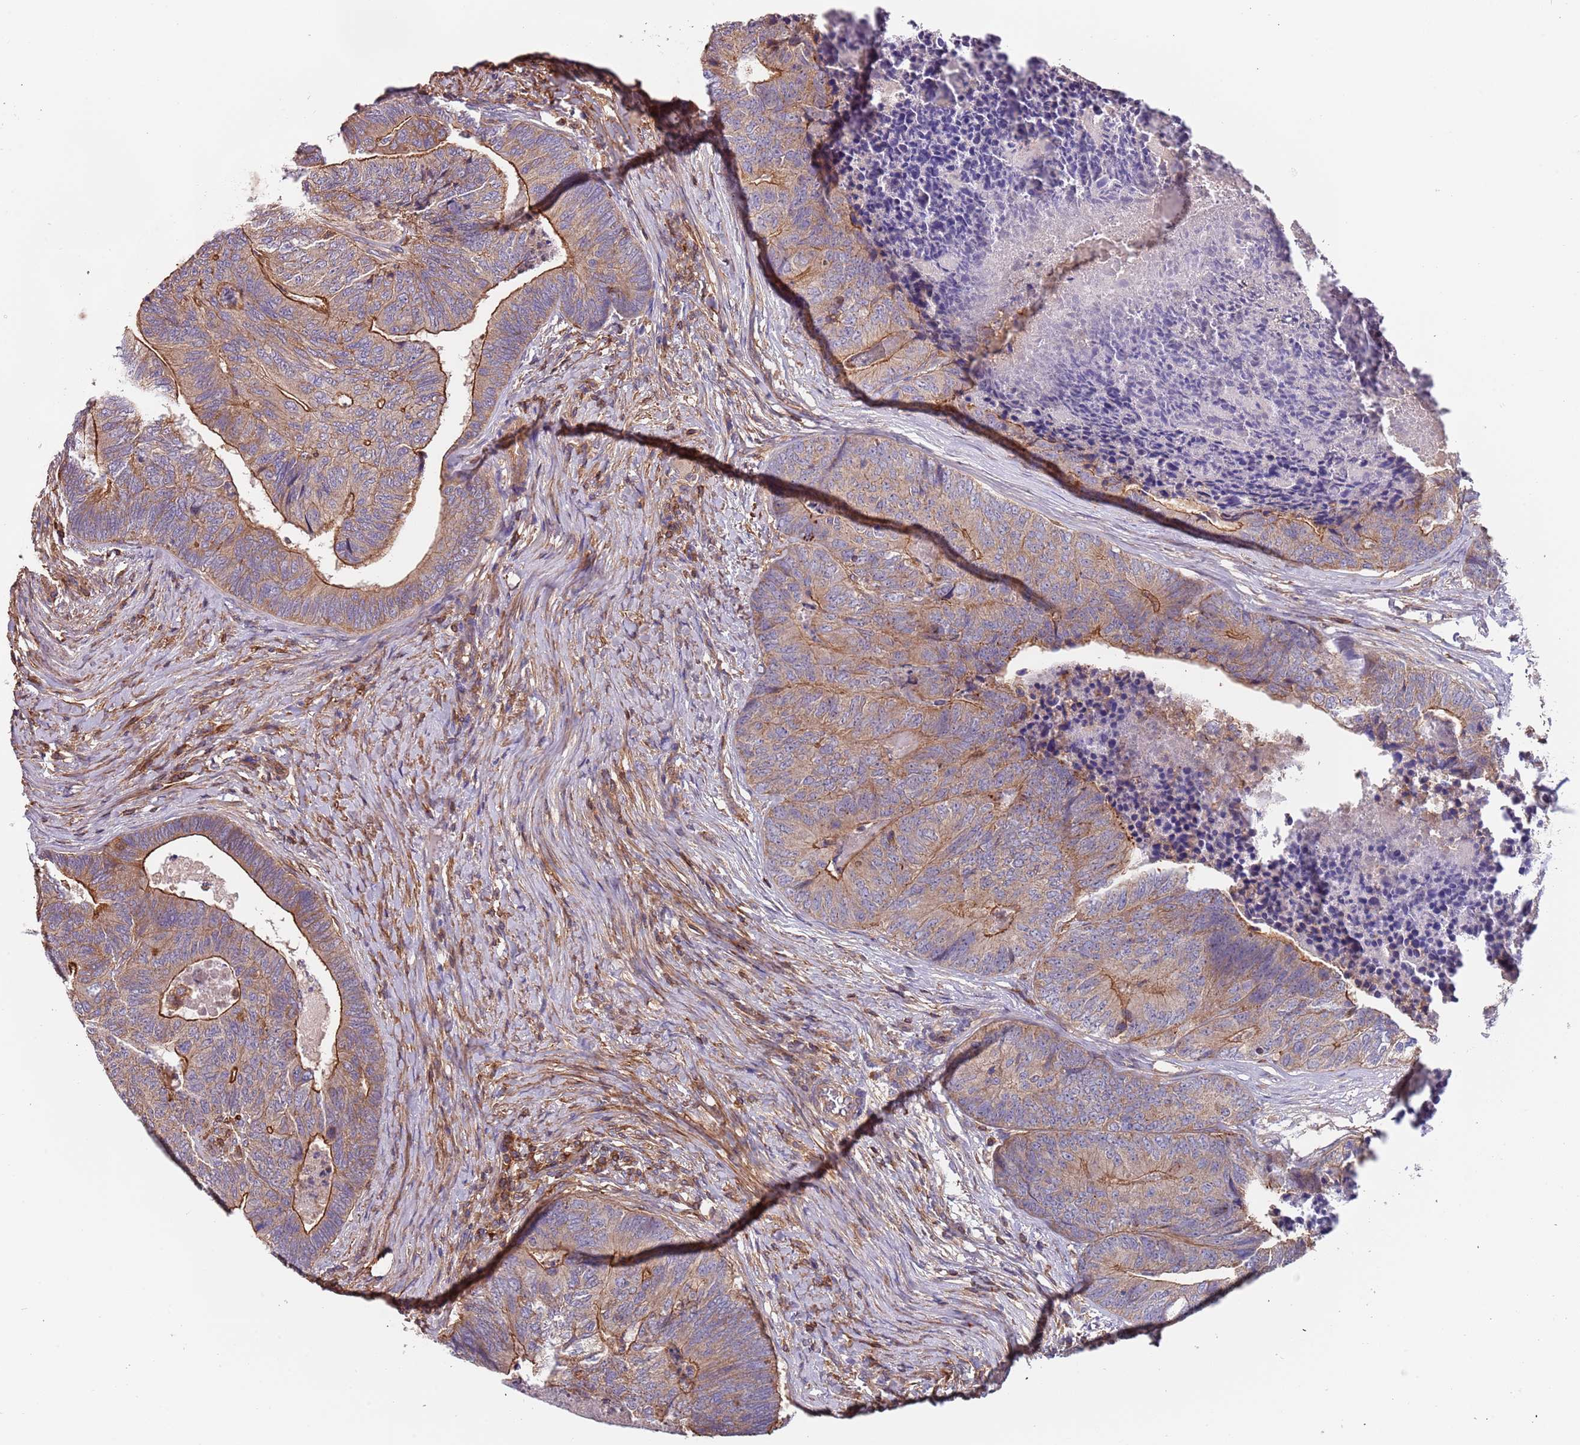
{"staining": {"intensity": "weak", "quantity": ">75%", "location": "cytoplasmic/membranous"}, "tissue": "colorectal cancer", "cell_type": "Tumor cells", "image_type": "cancer", "snomed": [{"axis": "morphology", "description": "Adenocarcinoma, NOS"}, {"axis": "topography", "description": "Colon"}], "caption": "Colorectal adenocarcinoma stained with DAB (3,3'-diaminobenzidine) IHC reveals low levels of weak cytoplasmic/membranous positivity in approximately >75% of tumor cells.", "gene": "SYT4", "patient": {"sex": "female", "age": 67}}